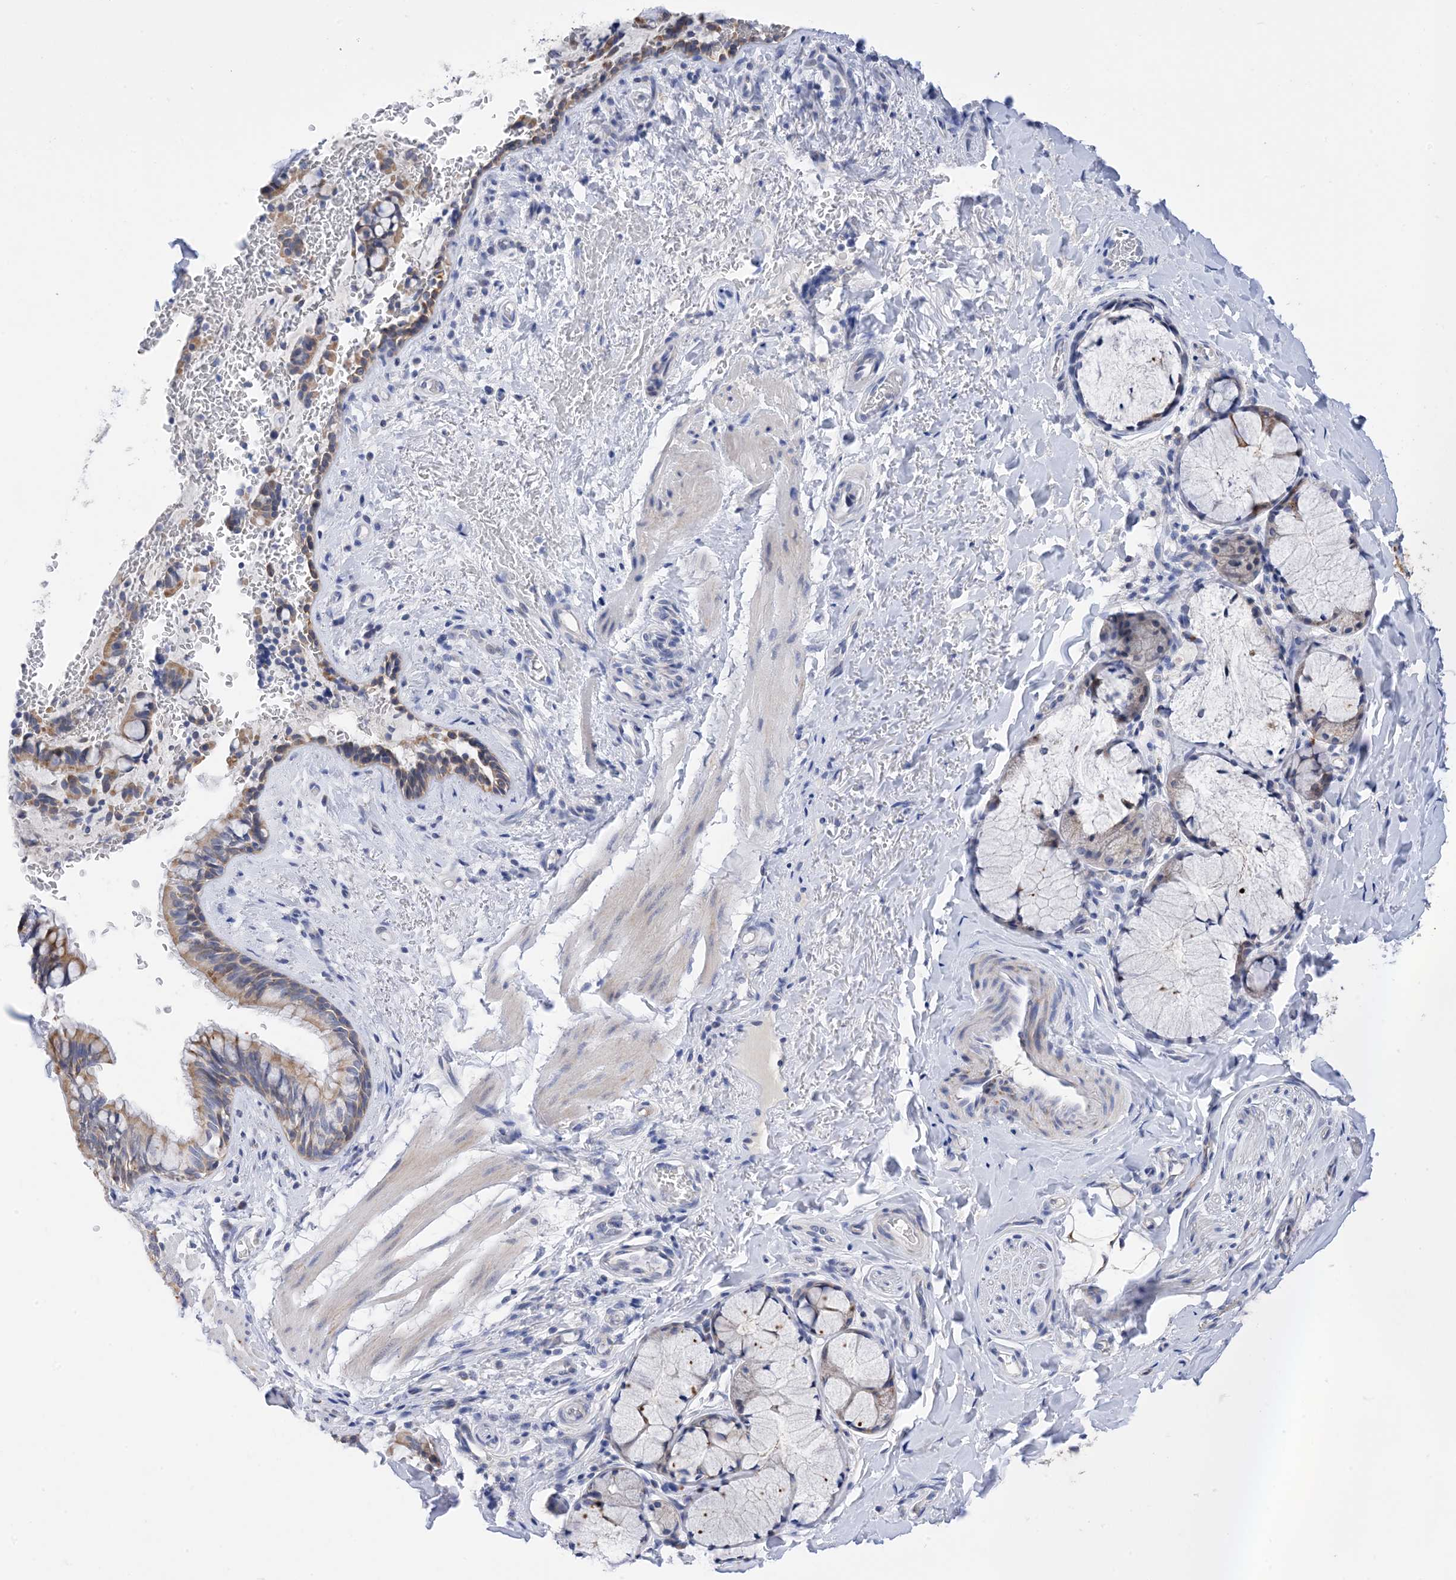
{"staining": {"intensity": "moderate", "quantity": ">75%", "location": "cytoplasmic/membranous"}, "tissue": "bronchus", "cell_type": "Respiratory epithelial cells", "image_type": "normal", "snomed": [{"axis": "morphology", "description": "Normal tissue, NOS"}, {"axis": "topography", "description": "Cartilage tissue"}, {"axis": "topography", "description": "Bronchus"}], "caption": "Respiratory epithelial cells show medium levels of moderate cytoplasmic/membranous positivity in approximately >75% of cells in normal bronchus. The staining is performed using DAB (3,3'-diaminobenzidine) brown chromogen to label protein expression. The nuclei are counter-stained blue using hematoxylin.", "gene": "PLK4", "patient": {"sex": "female", "age": 36}}